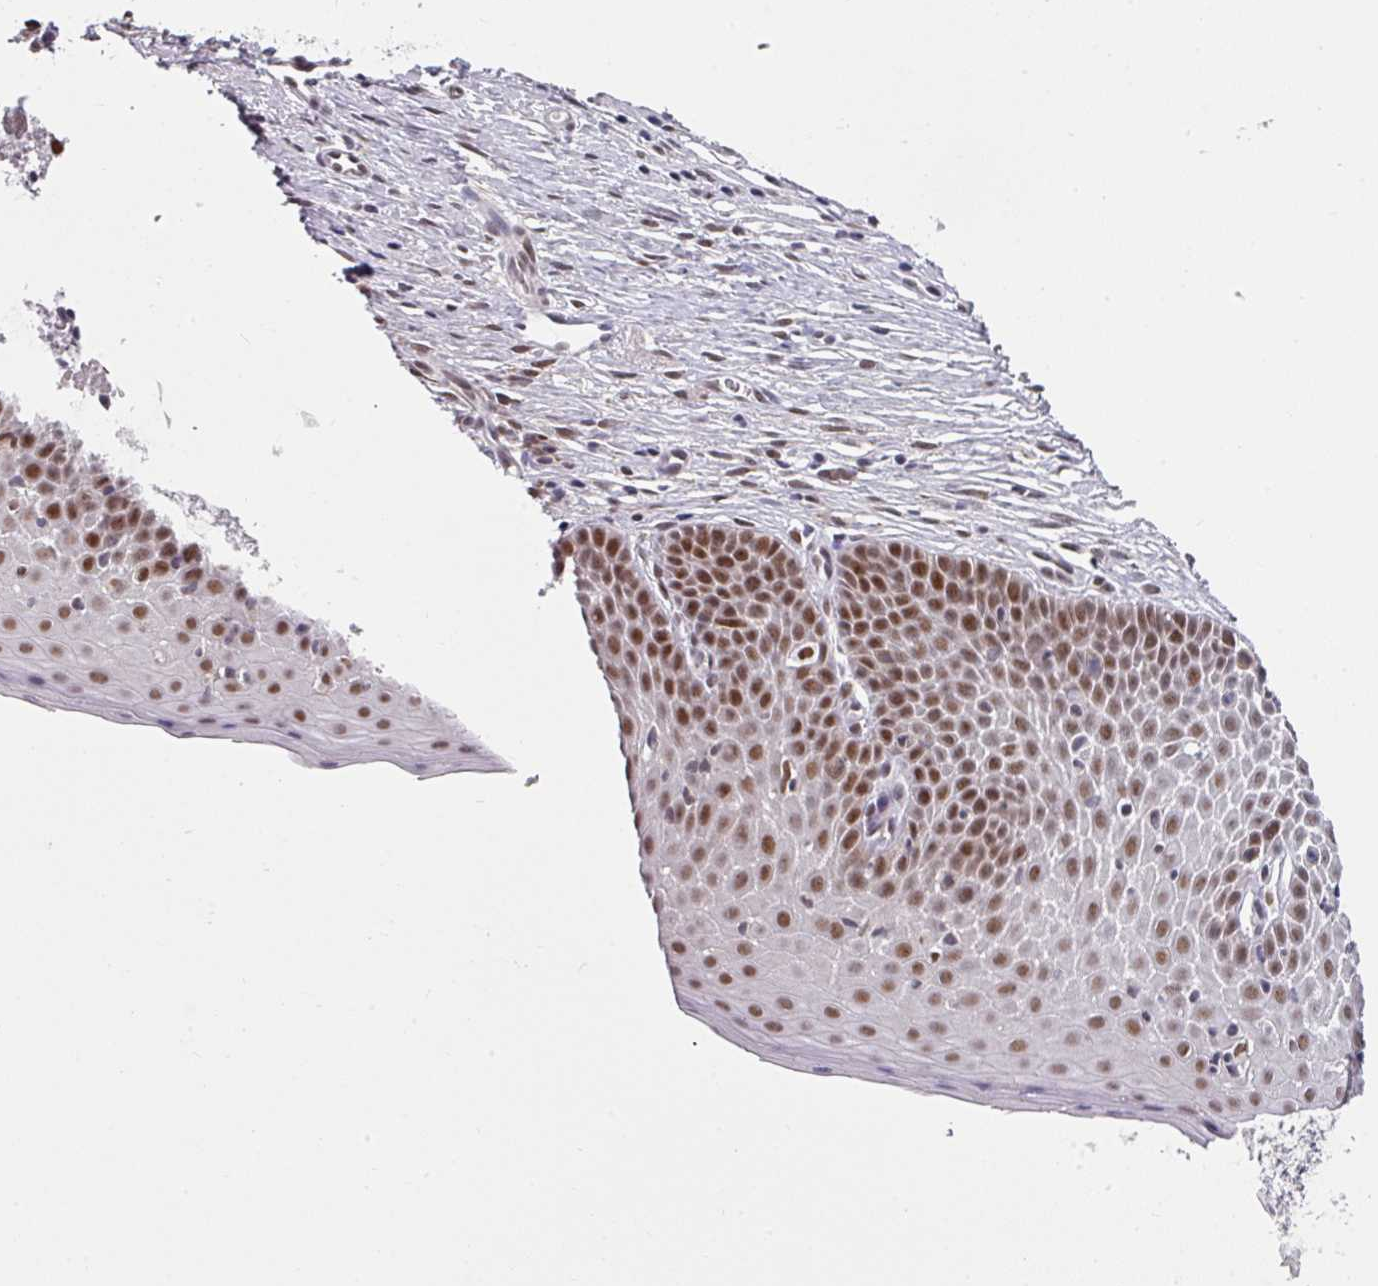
{"staining": {"intensity": "moderate", "quantity": ">75%", "location": "nuclear"}, "tissue": "cervix", "cell_type": "Glandular cells", "image_type": "normal", "snomed": [{"axis": "morphology", "description": "Normal tissue, NOS"}, {"axis": "topography", "description": "Cervix"}], "caption": "High-magnification brightfield microscopy of unremarkable cervix stained with DAB (brown) and counterstained with hematoxylin (blue). glandular cells exhibit moderate nuclear positivity is identified in about>75% of cells.", "gene": "ENSG00000283782", "patient": {"sex": "female", "age": 36}}